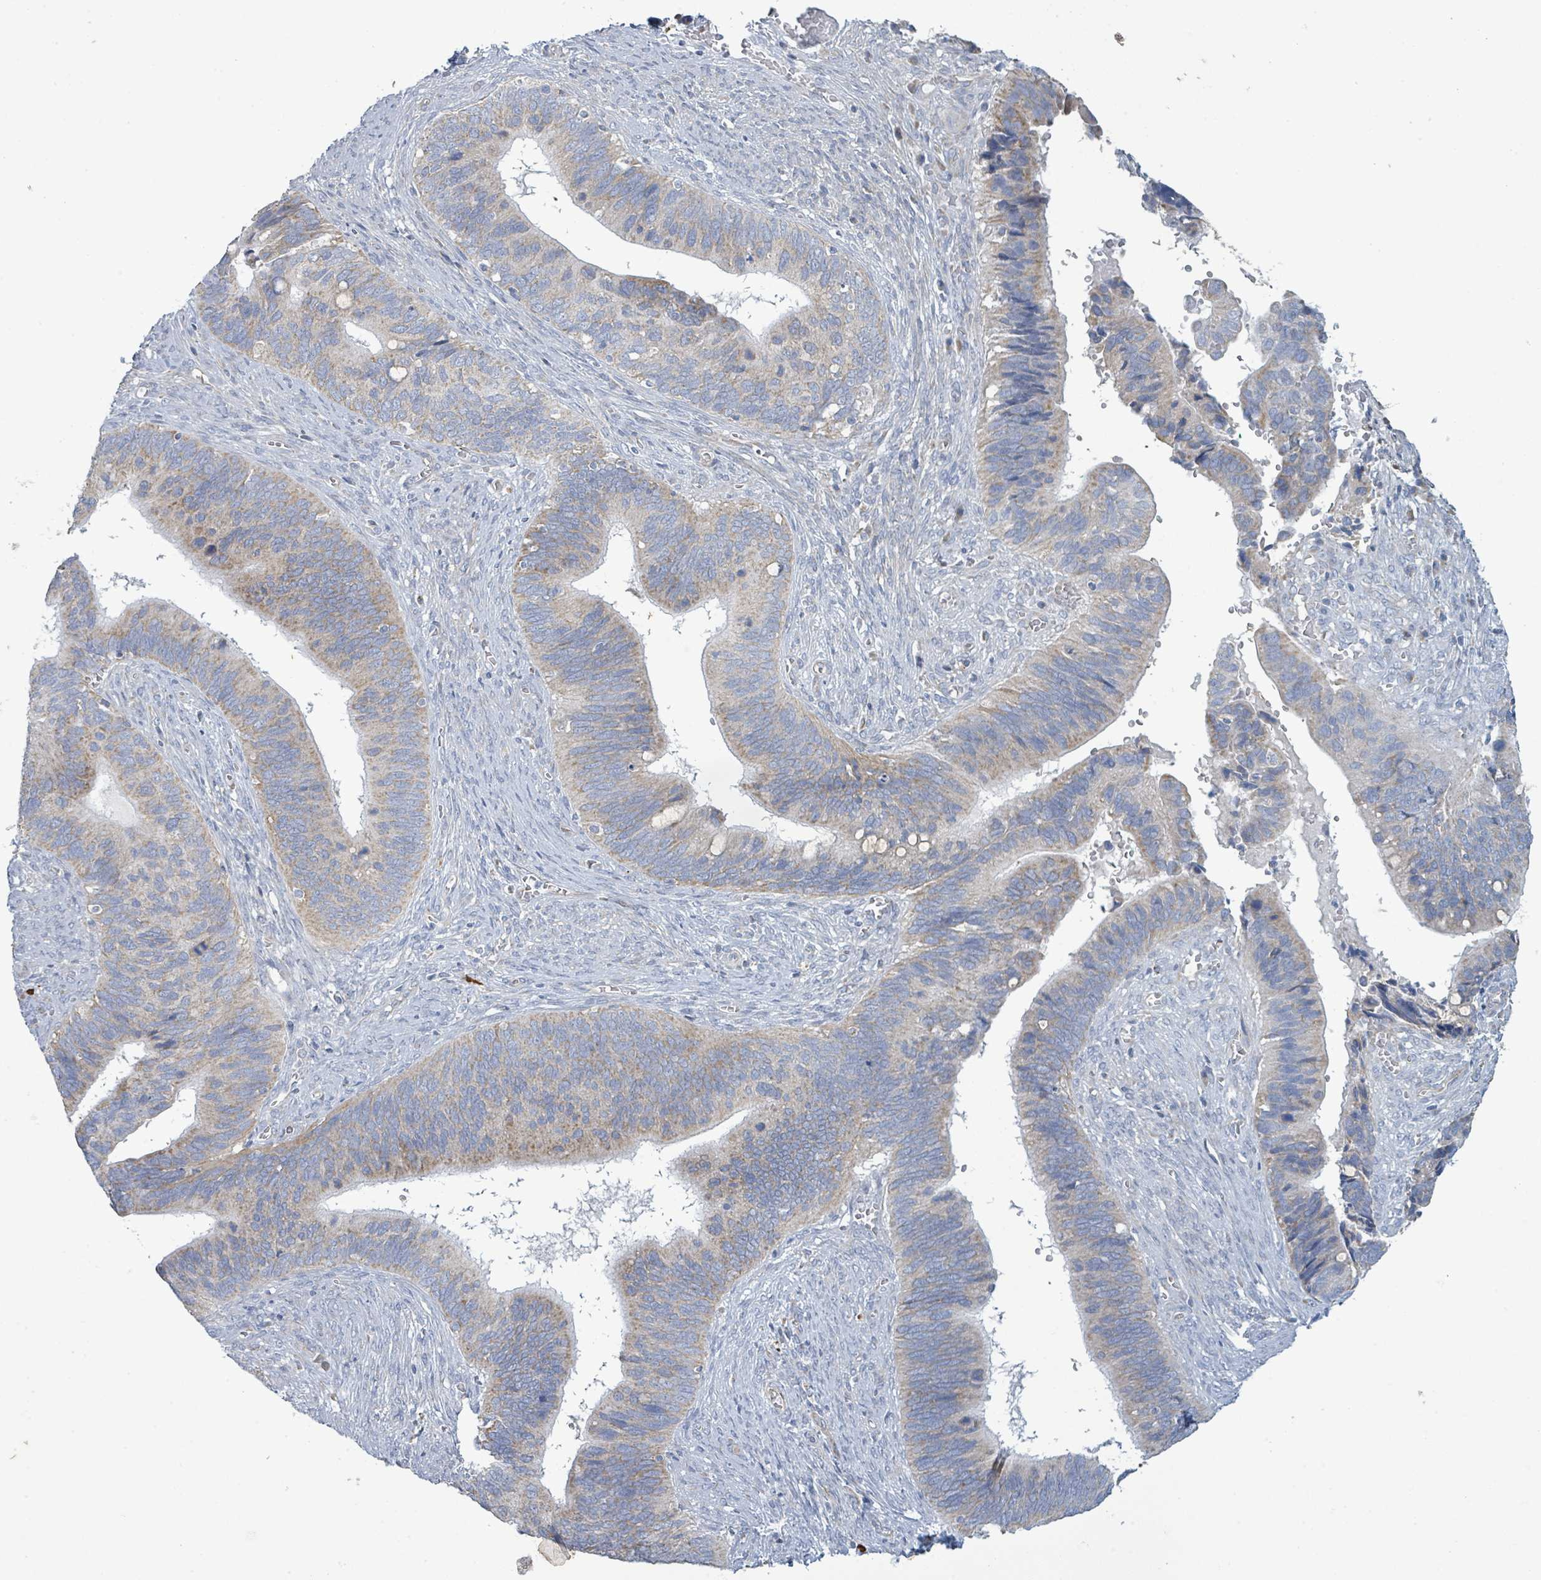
{"staining": {"intensity": "weak", "quantity": ">75%", "location": "cytoplasmic/membranous"}, "tissue": "cervical cancer", "cell_type": "Tumor cells", "image_type": "cancer", "snomed": [{"axis": "morphology", "description": "Adenocarcinoma, NOS"}, {"axis": "topography", "description": "Cervix"}], "caption": "A high-resolution image shows immunohistochemistry staining of cervical cancer (adenocarcinoma), which reveals weak cytoplasmic/membranous positivity in approximately >75% of tumor cells.", "gene": "ALG12", "patient": {"sex": "female", "age": 42}}